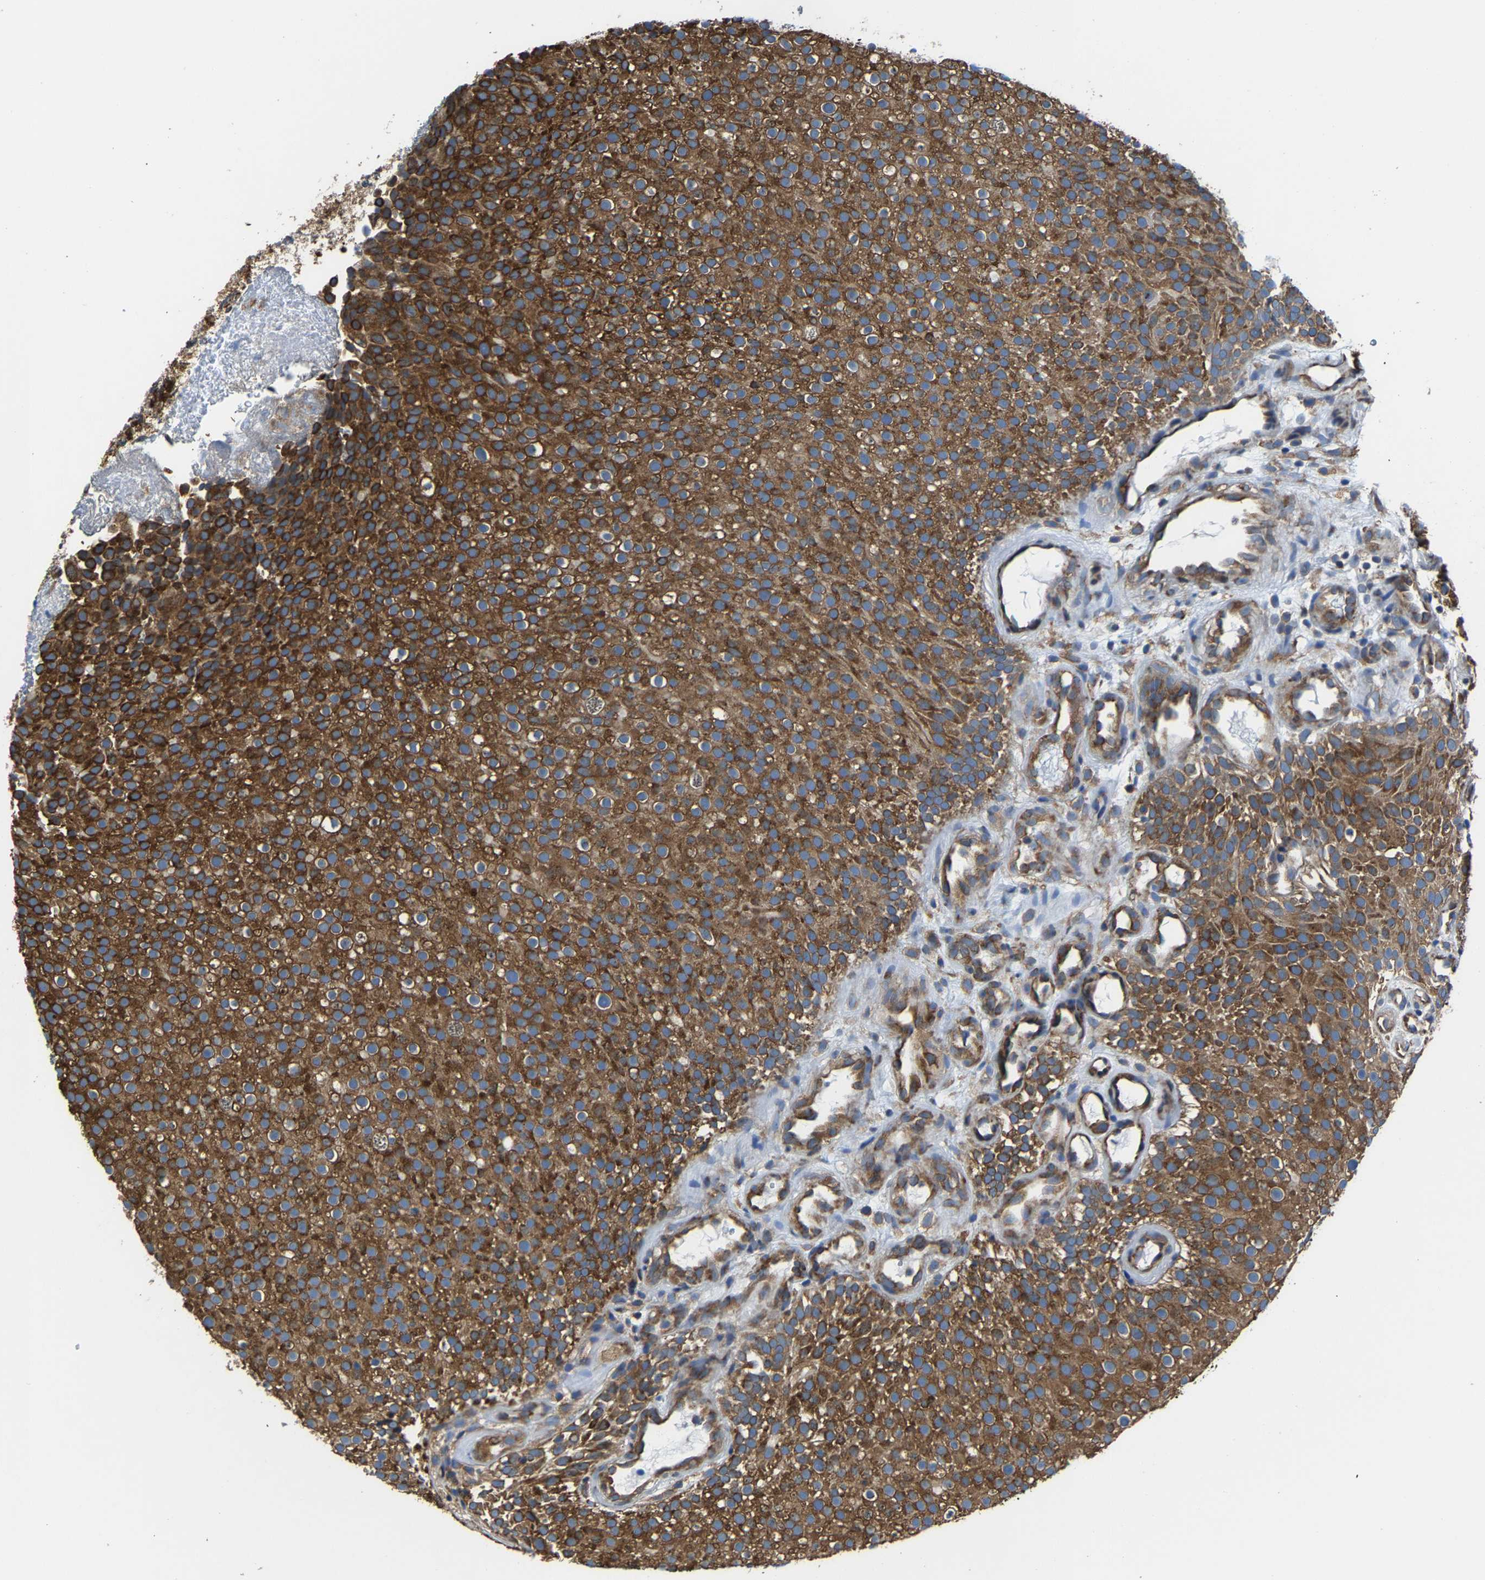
{"staining": {"intensity": "strong", "quantity": ">75%", "location": "cytoplasmic/membranous"}, "tissue": "urothelial cancer", "cell_type": "Tumor cells", "image_type": "cancer", "snomed": [{"axis": "morphology", "description": "Urothelial carcinoma, Low grade"}, {"axis": "topography", "description": "Urinary bladder"}], "caption": "A brown stain highlights strong cytoplasmic/membranous expression of a protein in human low-grade urothelial carcinoma tumor cells.", "gene": "G3BP2", "patient": {"sex": "male", "age": 78}}